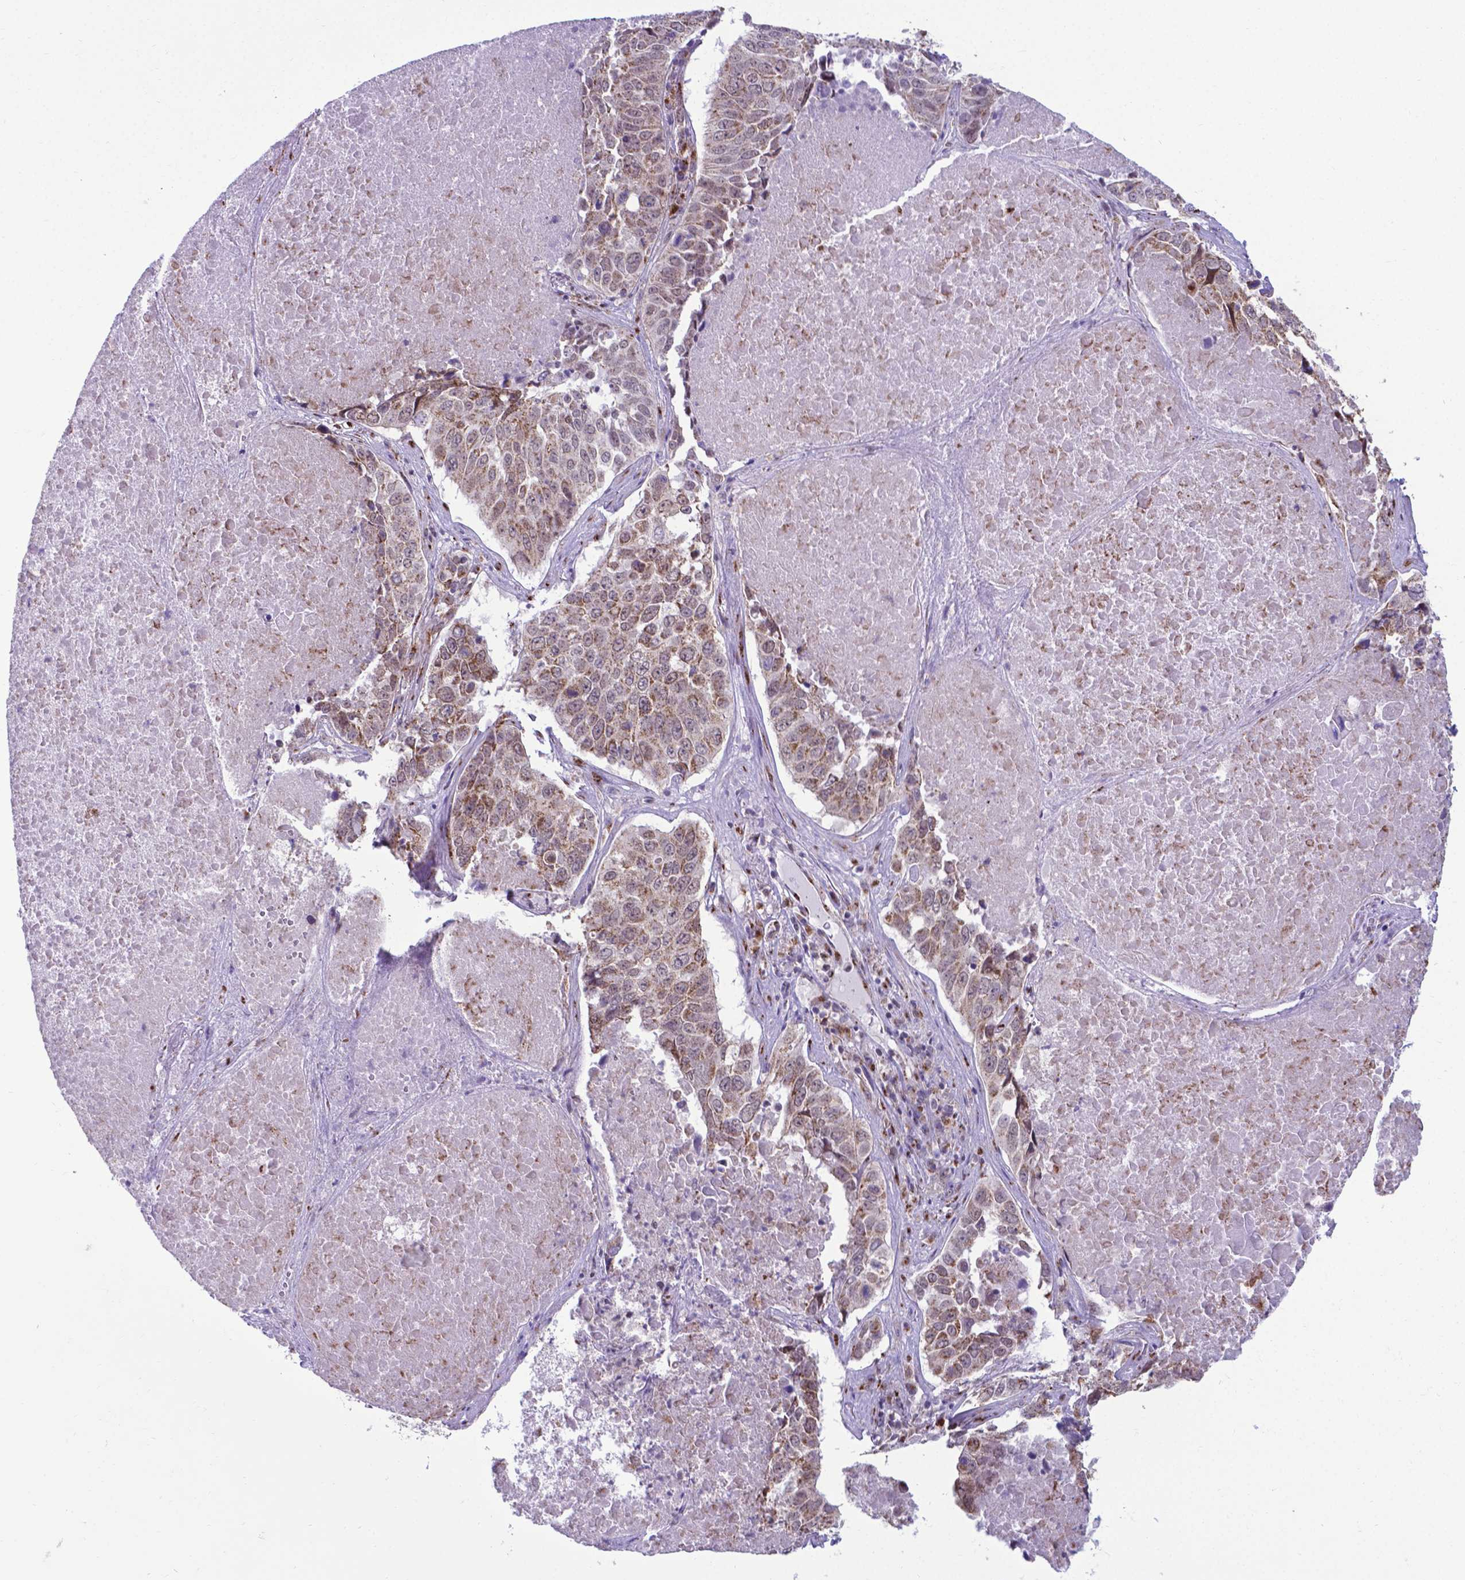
{"staining": {"intensity": "weak", "quantity": ">75%", "location": "cytoplasmic/membranous"}, "tissue": "lung cancer", "cell_type": "Tumor cells", "image_type": "cancer", "snomed": [{"axis": "morphology", "description": "Normal tissue, NOS"}, {"axis": "morphology", "description": "Squamous cell carcinoma, NOS"}, {"axis": "topography", "description": "Bronchus"}, {"axis": "topography", "description": "Lung"}], "caption": "Lung cancer (squamous cell carcinoma) stained with immunohistochemistry (IHC) demonstrates weak cytoplasmic/membranous positivity in approximately >75% of tumor cells.", "gene": "MRPL10", "patient": {"sex": "male", "age": 64}}